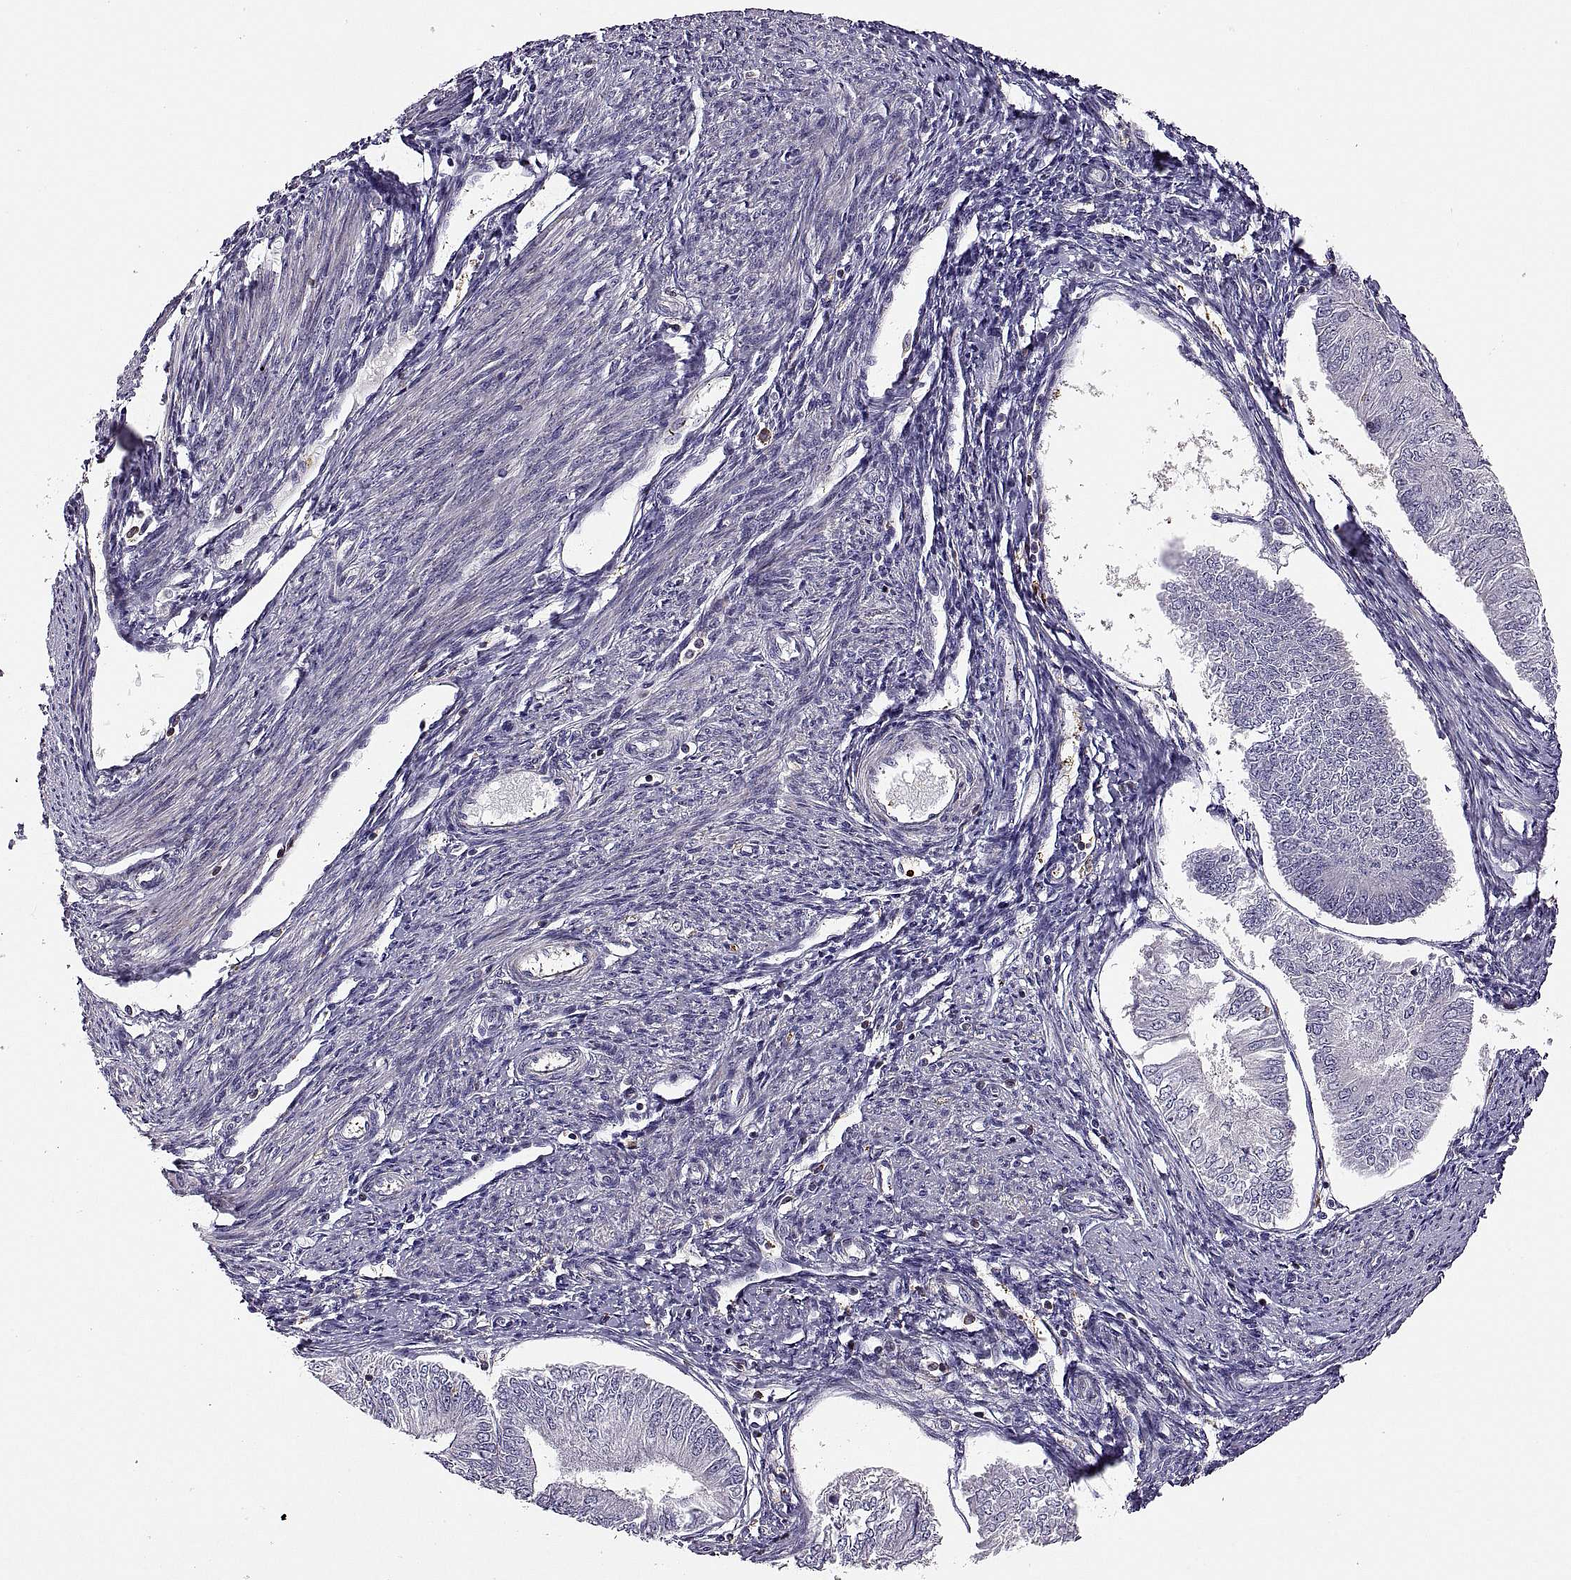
{"staining": {"intensity": "negative", "quantity": "none", "location": "none"}, "tissue": "endometrial cancer", "cell_type": "Tumor cells", "image_type": "cancer", "snomed": [{"axis": "morphology", "description": "Adenocarcinoma, NOS"}, {"axis": "topography", "description": "Endometrium"}], "caption": "Photomicrograph shows no significant protein expression in tumor cells of adenocarcinoma (endometrial). (Stains: DAB immunohistochemistry (IHC) with hematoxylin counter stain, Microscopy: brightfield microscopy at high magnification).", "gene": "SPATA32", "patient": {"sex": "female", "age": 58}}